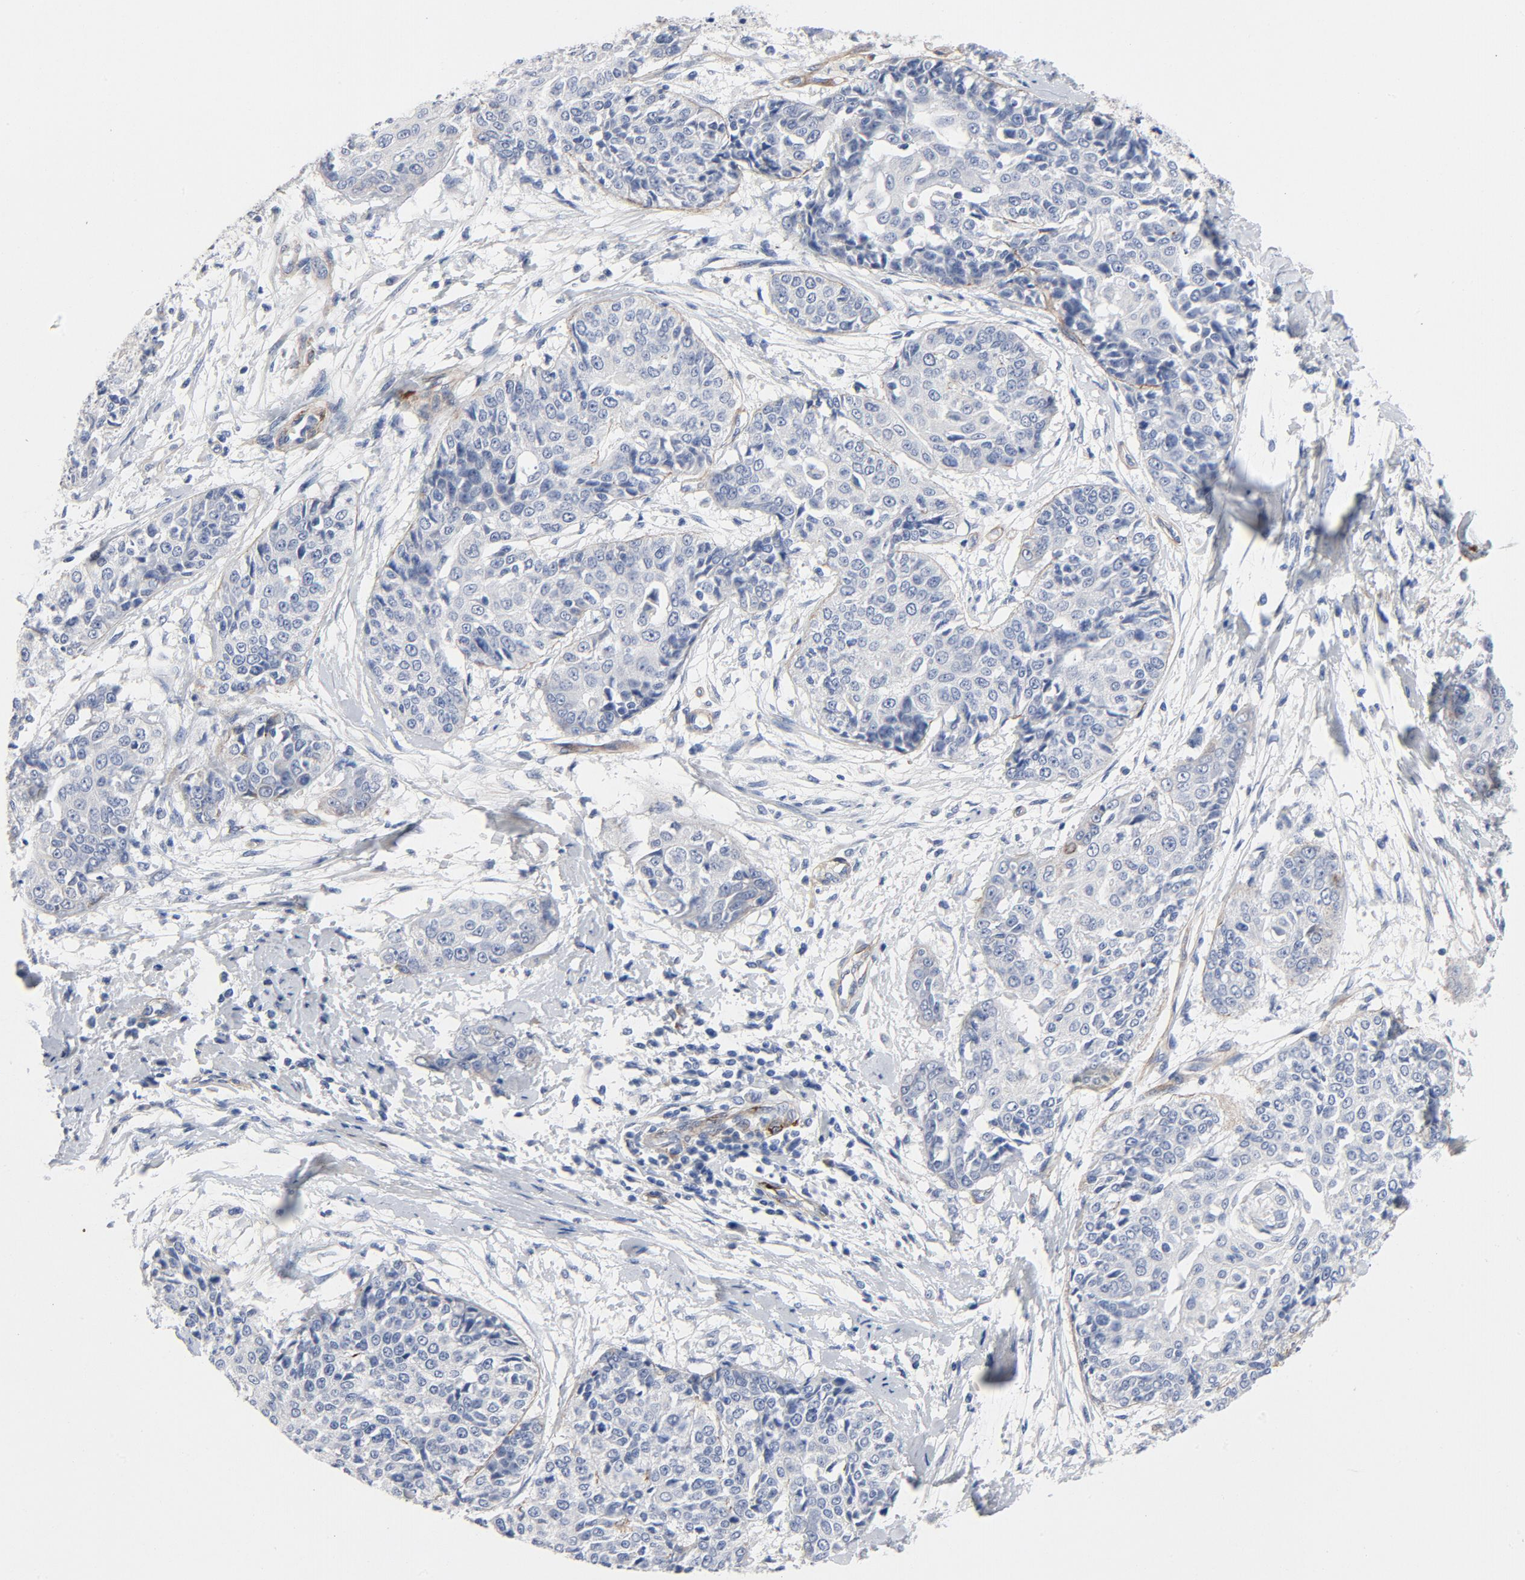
{"staining": {"intensity": "negative", "quantity": "none", "location": "none"}, "tissue": "cervical cancer", "cell_type": "Tumor cells", "image_type": "cancer", "snomed": [{"axis": "morphology", "description": "Squamous cell carcinoma, NOS"}, {"axis": "topography", "description": "Cervix"}], "caption": "High magnification brightfield microscopy of cervical squamous cell carcinoma stained with DAB (brown) and counterstained with hematoxylin (blue): tumor cells show no significant positivity.", "gene": "LAMC1", "patient": {"sex": "female", "age": 64}}